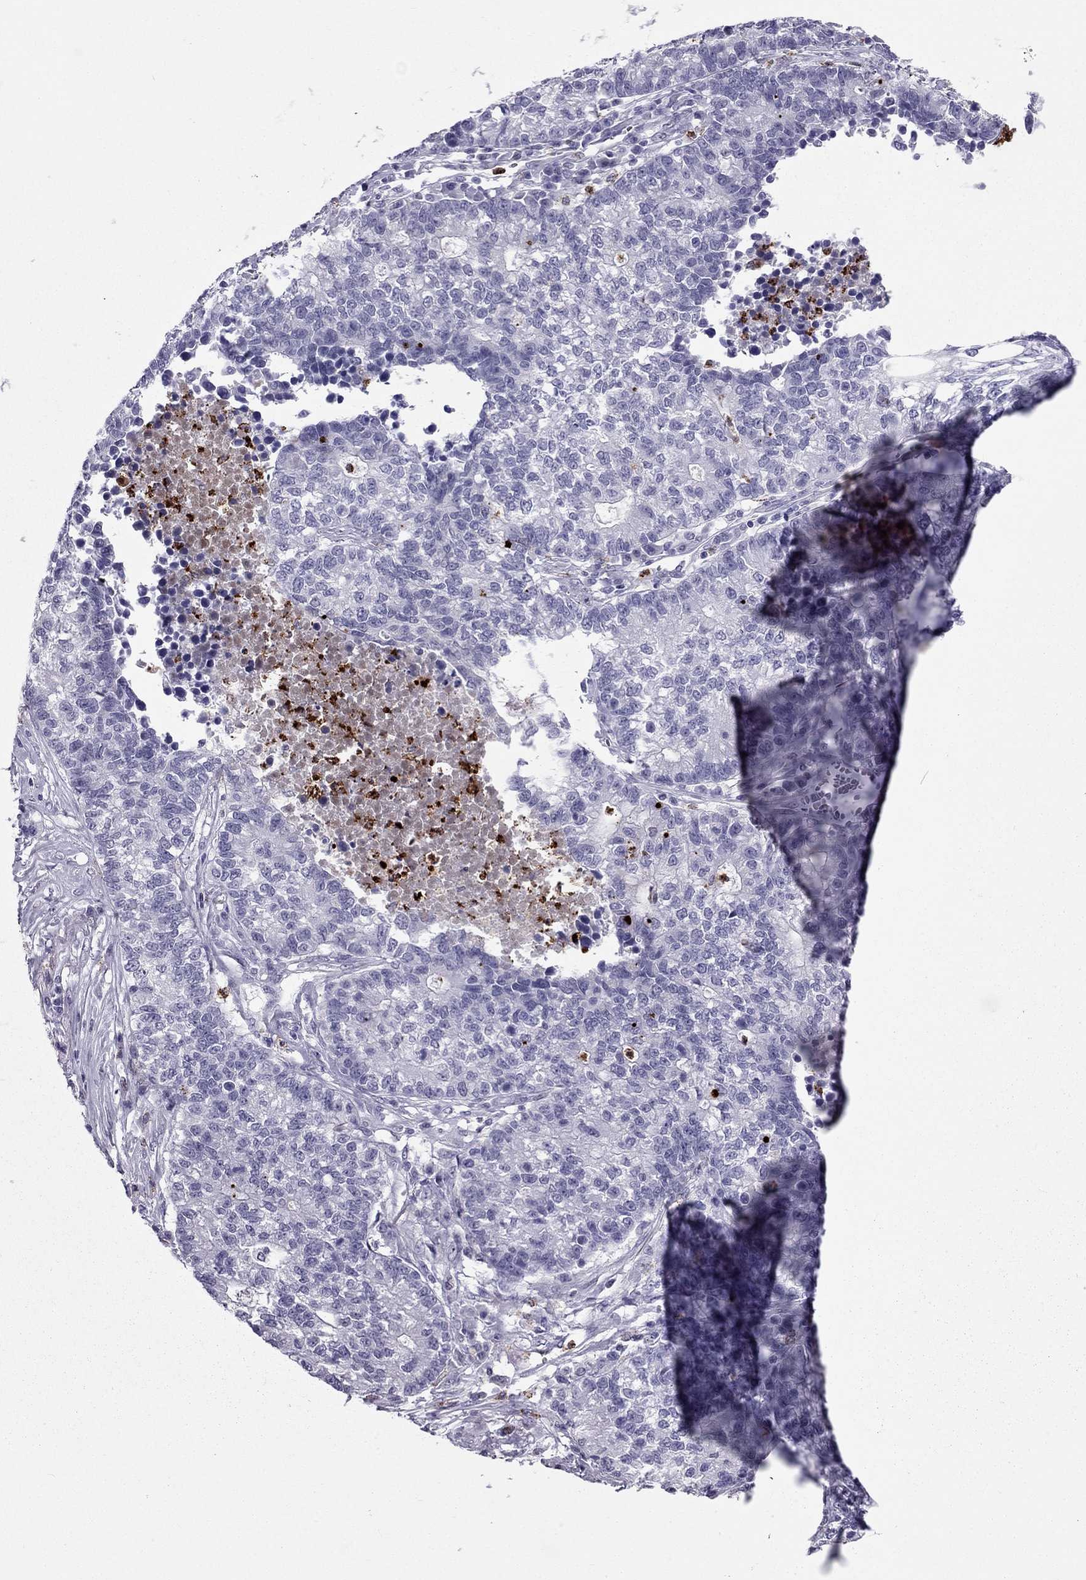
{"staining": {"intensity": "negative", "quantity": "none", "location": "none"}, "tissue": "lung cancer", "cell_type": "Tumor cells", "image_type": "cancer", "snomed": [{"axis": "morphology", "description": "Adenocarcinoma, NOS"}, {"axis": "topography", "description": "Lung"}], "caption": "Image shows no protein staining in tumor cells of adenocarcinoma (lung) tissue. (Immunohistochemistry, brightfield microscopy, high magnification).", "gene": "CCL27", "patient": {"sex": "male", "age": 57}}